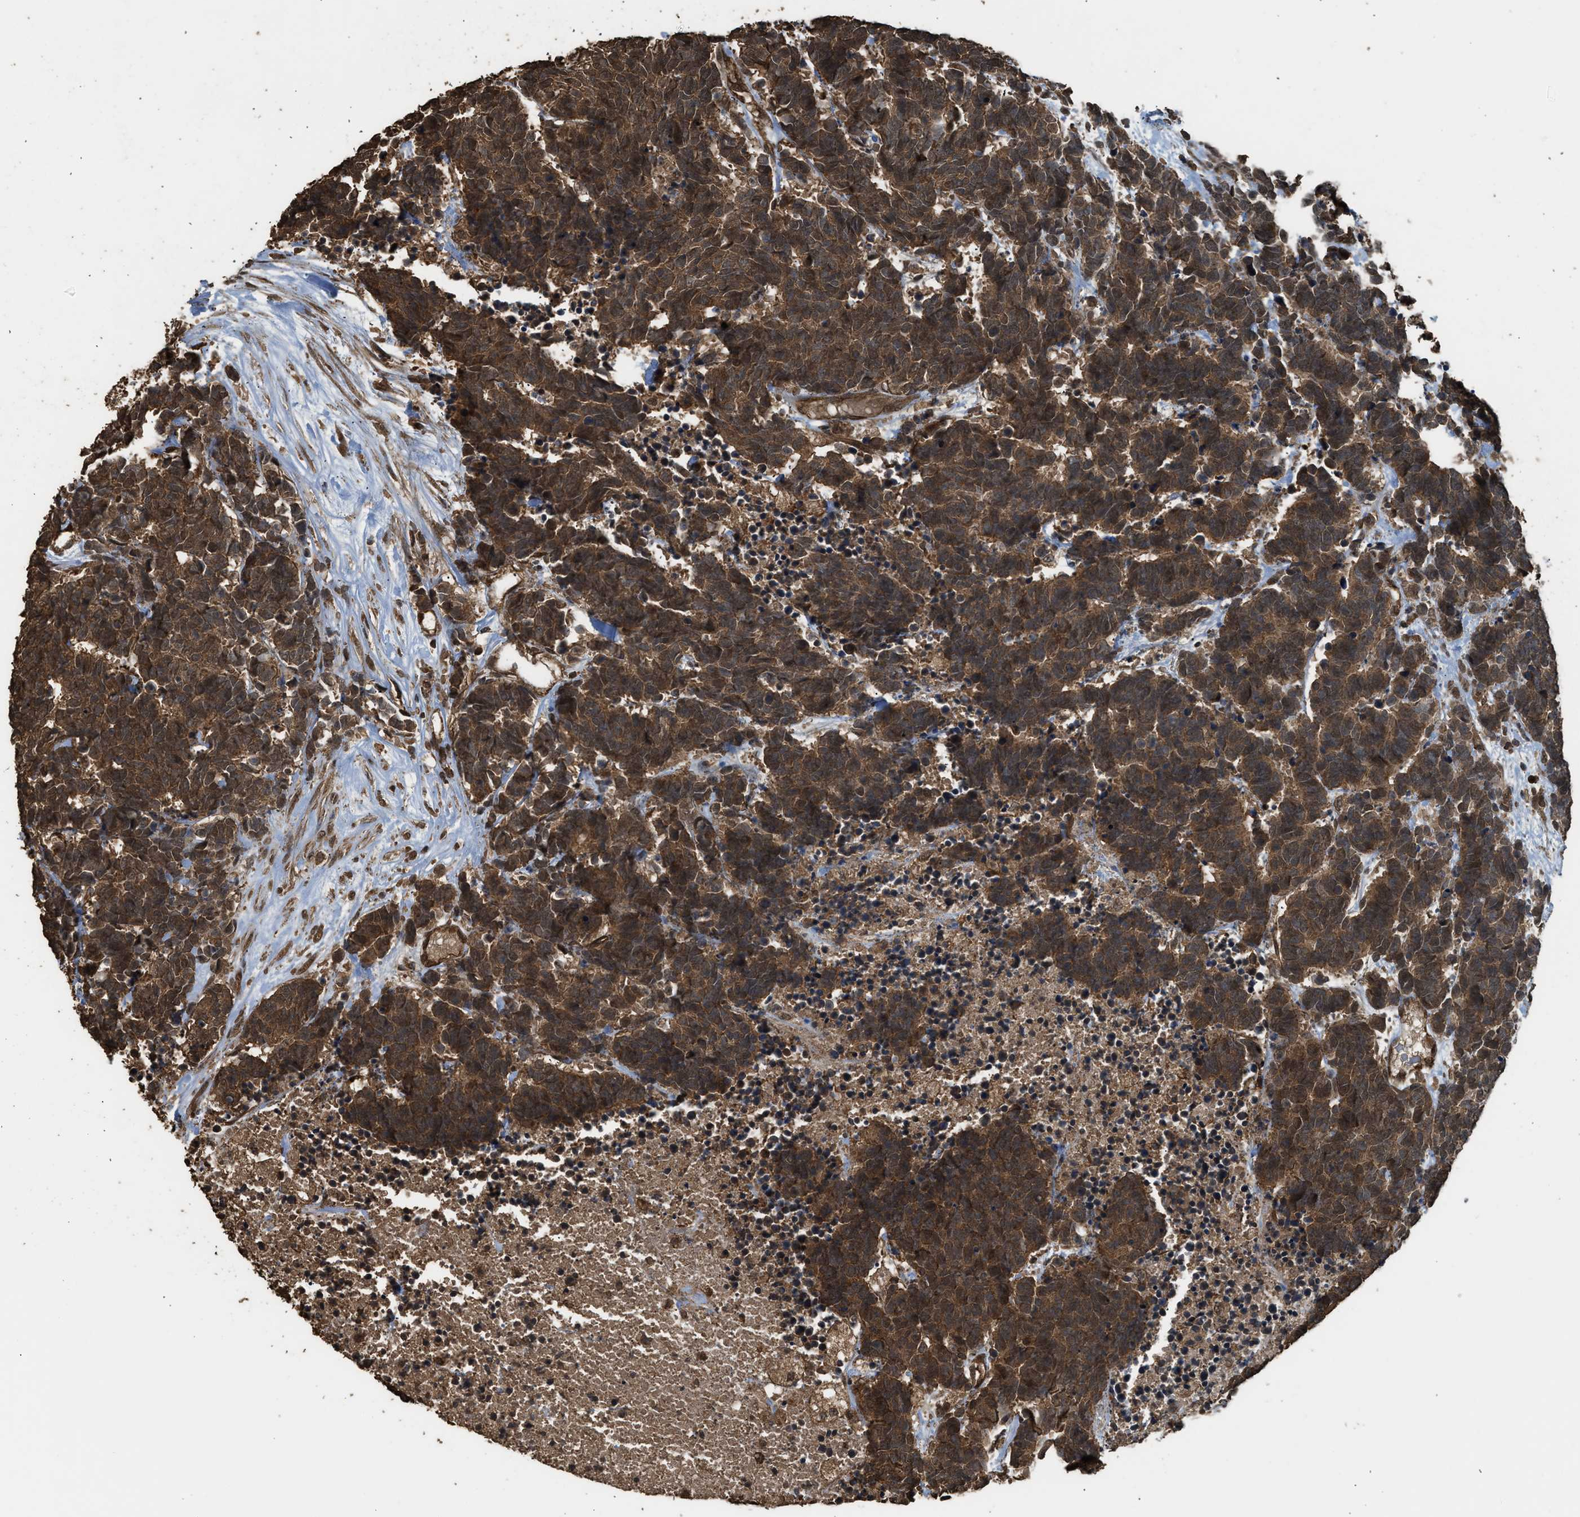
{"staining": {"intensity": "strong", "quantity": ">75%", "location": "cytoplasmic/membranous"}, "tissue": "carcinoid", "cell_type": "Tumor cells", "image_type": "cancer", "snomed": [{"axis": "morphology", "description": "Carcinoma, NOS"}, {"axis": "morphology", "description": "Carcinoid, malignant, NOS"}, {"axis": "topography", "description": "Urinary bladder"}], "caption": "Brown immunohistochemical staining in carcinoid reveals strong cytoplasmic/membranous expression in approximately >75% of tumor cells.", "gene": "MYBL2", "patient": {"sex": "male", "age": 57}}